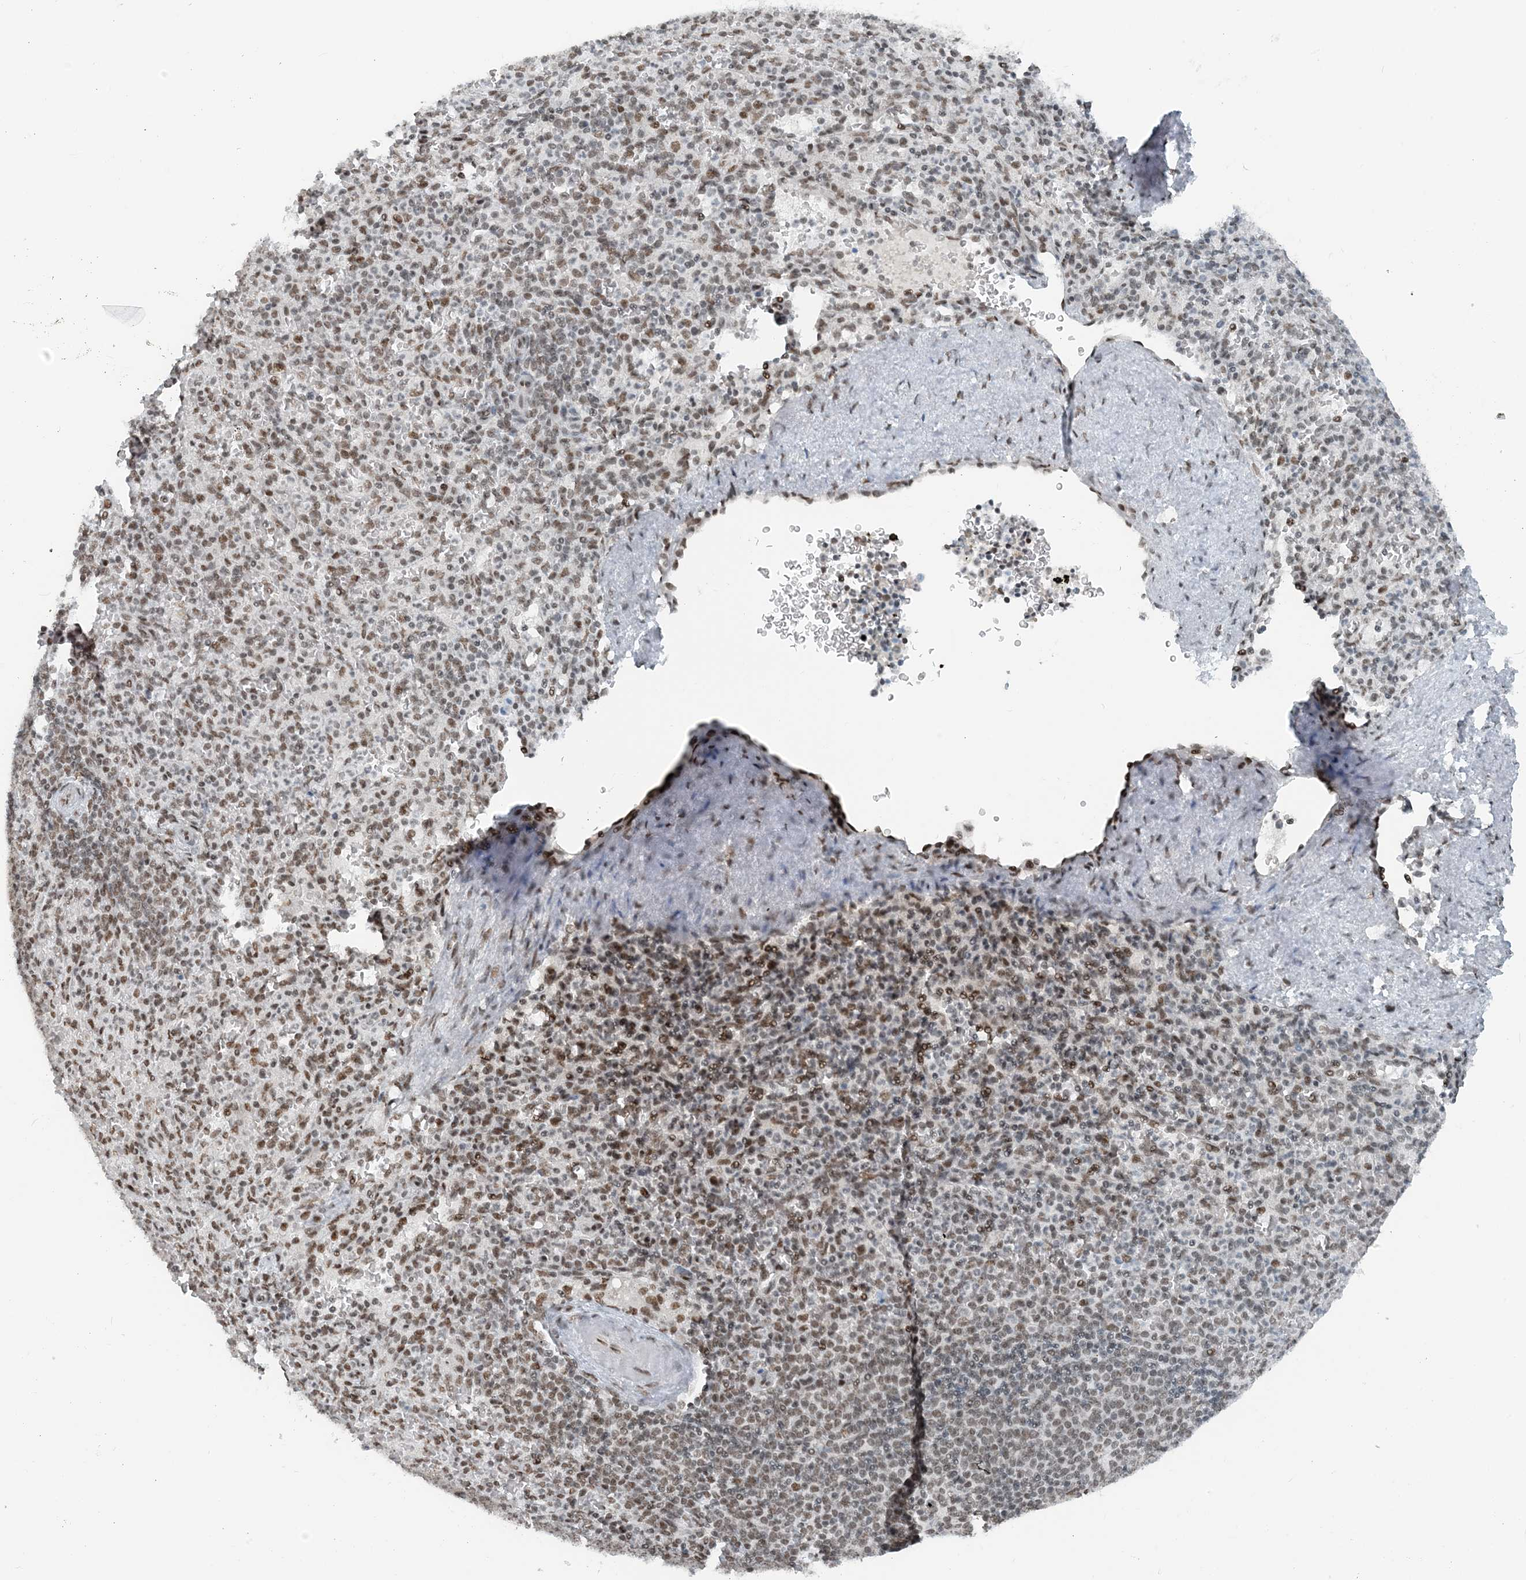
{"staining": {"intensity": "weak", "quantity": "25%-75%", "location": "nuclear"}, "tissue": "spleen", "cell_type": "Cells in red pulp", "image_type": "normal", "snomed": [{"axis": "morphology", "description": "Normal tissue, NOS"}, {"axis": "topography", "description": "Spleen"}], "caption": "Approximately 25%-75% of cells in red pulp in normal spleen show weak nuclear protein expression as visualized by brown immunohistochemical staining.", "gene": "ZNF500", "patient": {"sex": "female", "age": 74}}